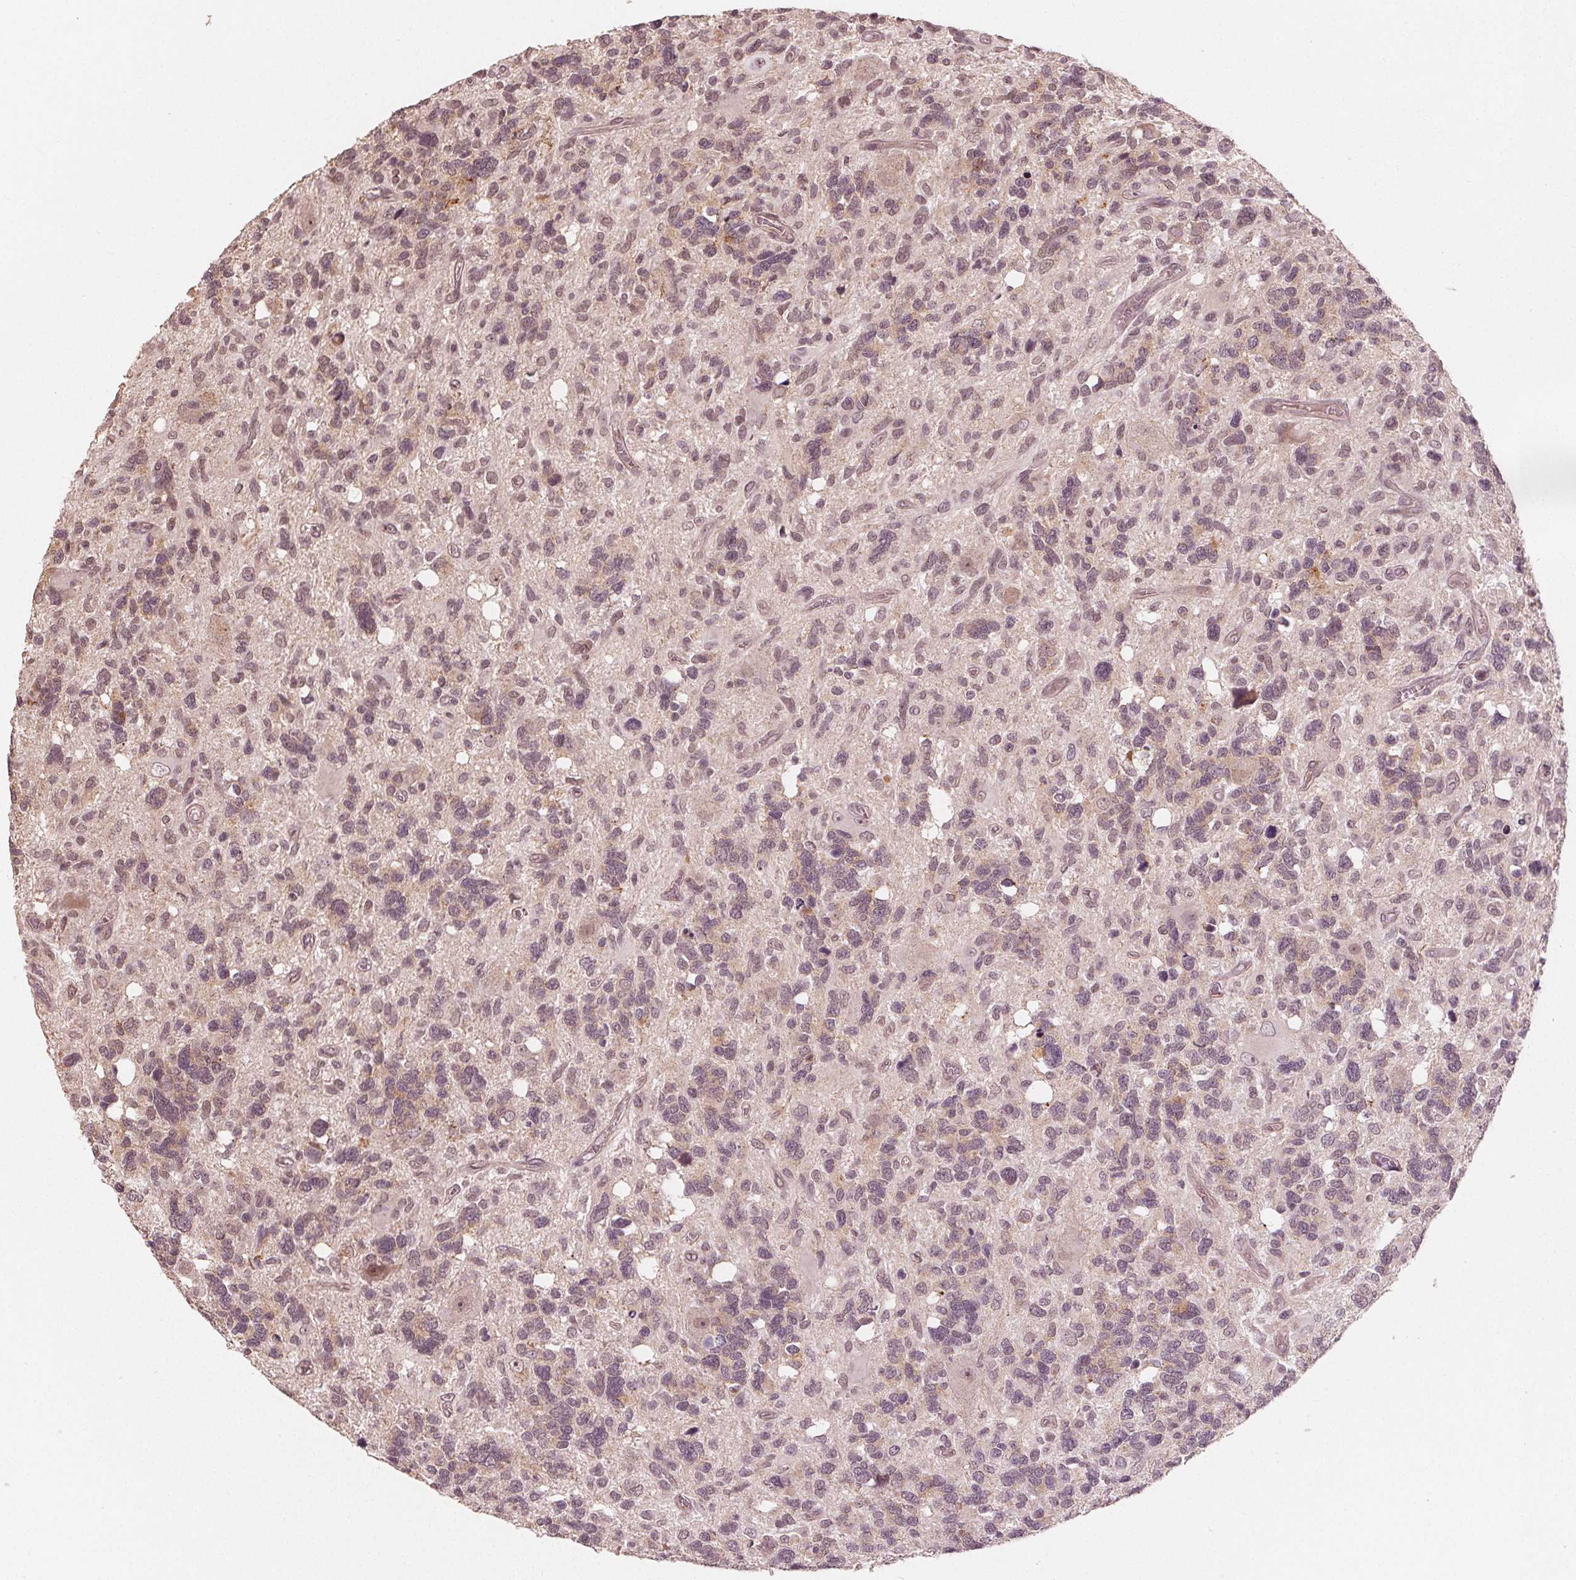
{"staining": {"intensity": "weak", "quantity": "25%-75%", "location": "cytoplasmic/membranous,nuclear"}, "tissue": "glioma", "cell_type": "Tumor cells", "image_type": "cancer", "snomed": [{"axis": "morphology", "description": "Glioma, malignant, High grade"}, {"axis": "topography", "description": "Brain"}], "caption": "Immunohistochemistry (IHC) photomicrograph of neoplastic tissue: malignant high-grade glioma stained using immunohistochemistry (IHC) exhibits low levels of weak protein expression localized specifically in the cytoplasmic/membranous and nuclear of tumor cells, appearing as a cytoplasmic/membranous and nuclear brown color.", "gene": "CLBA1", "patient": {"sex": "male", "age": 49}}